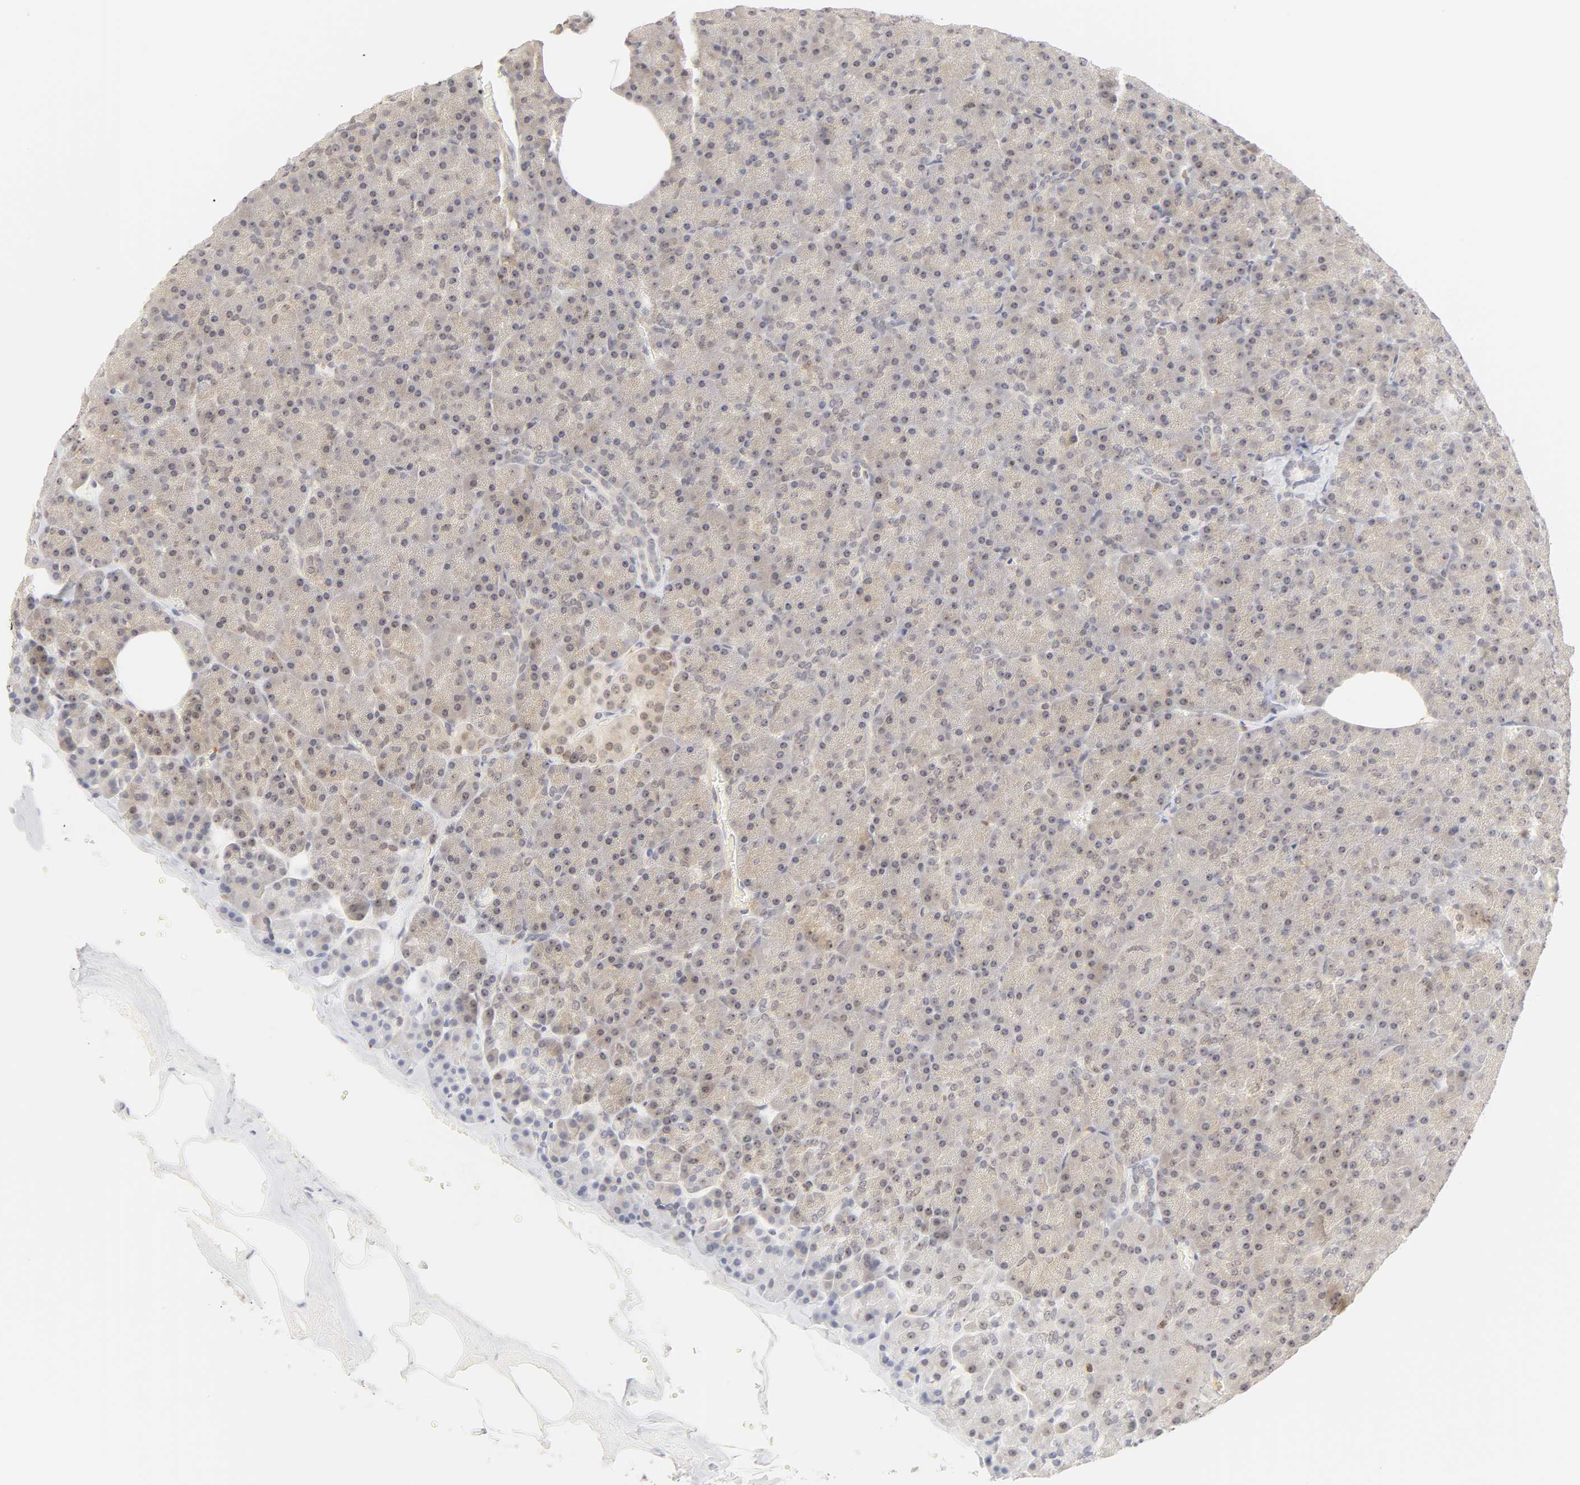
{"staining": {"intensity": "moderate", "quantity": ">75%", "location": "cytoplasmic/membranous,nuclear"}, "tissue": "pancreas", "cell_type": "Exocrine glandular cells", "image_type": "normal", "snomed": [{"axis": "morphology", "description": "Normal tissue, NOS"}, {"axis": "topography", "description": "Pancreas"}], "caption": "Immunohistochemical staining of benign pancreas demonstrates >75% levels of moderate cytoplasmic/membranous,nuclear protein expression in about >75% of exocrine glandular cells. Using DAB (brown) and hematoxylin (blue) stains, captured at high magnification using brightfield microscopy.", "gene": "KIF2A", "patient": {"sex": "female", "age": 35}}